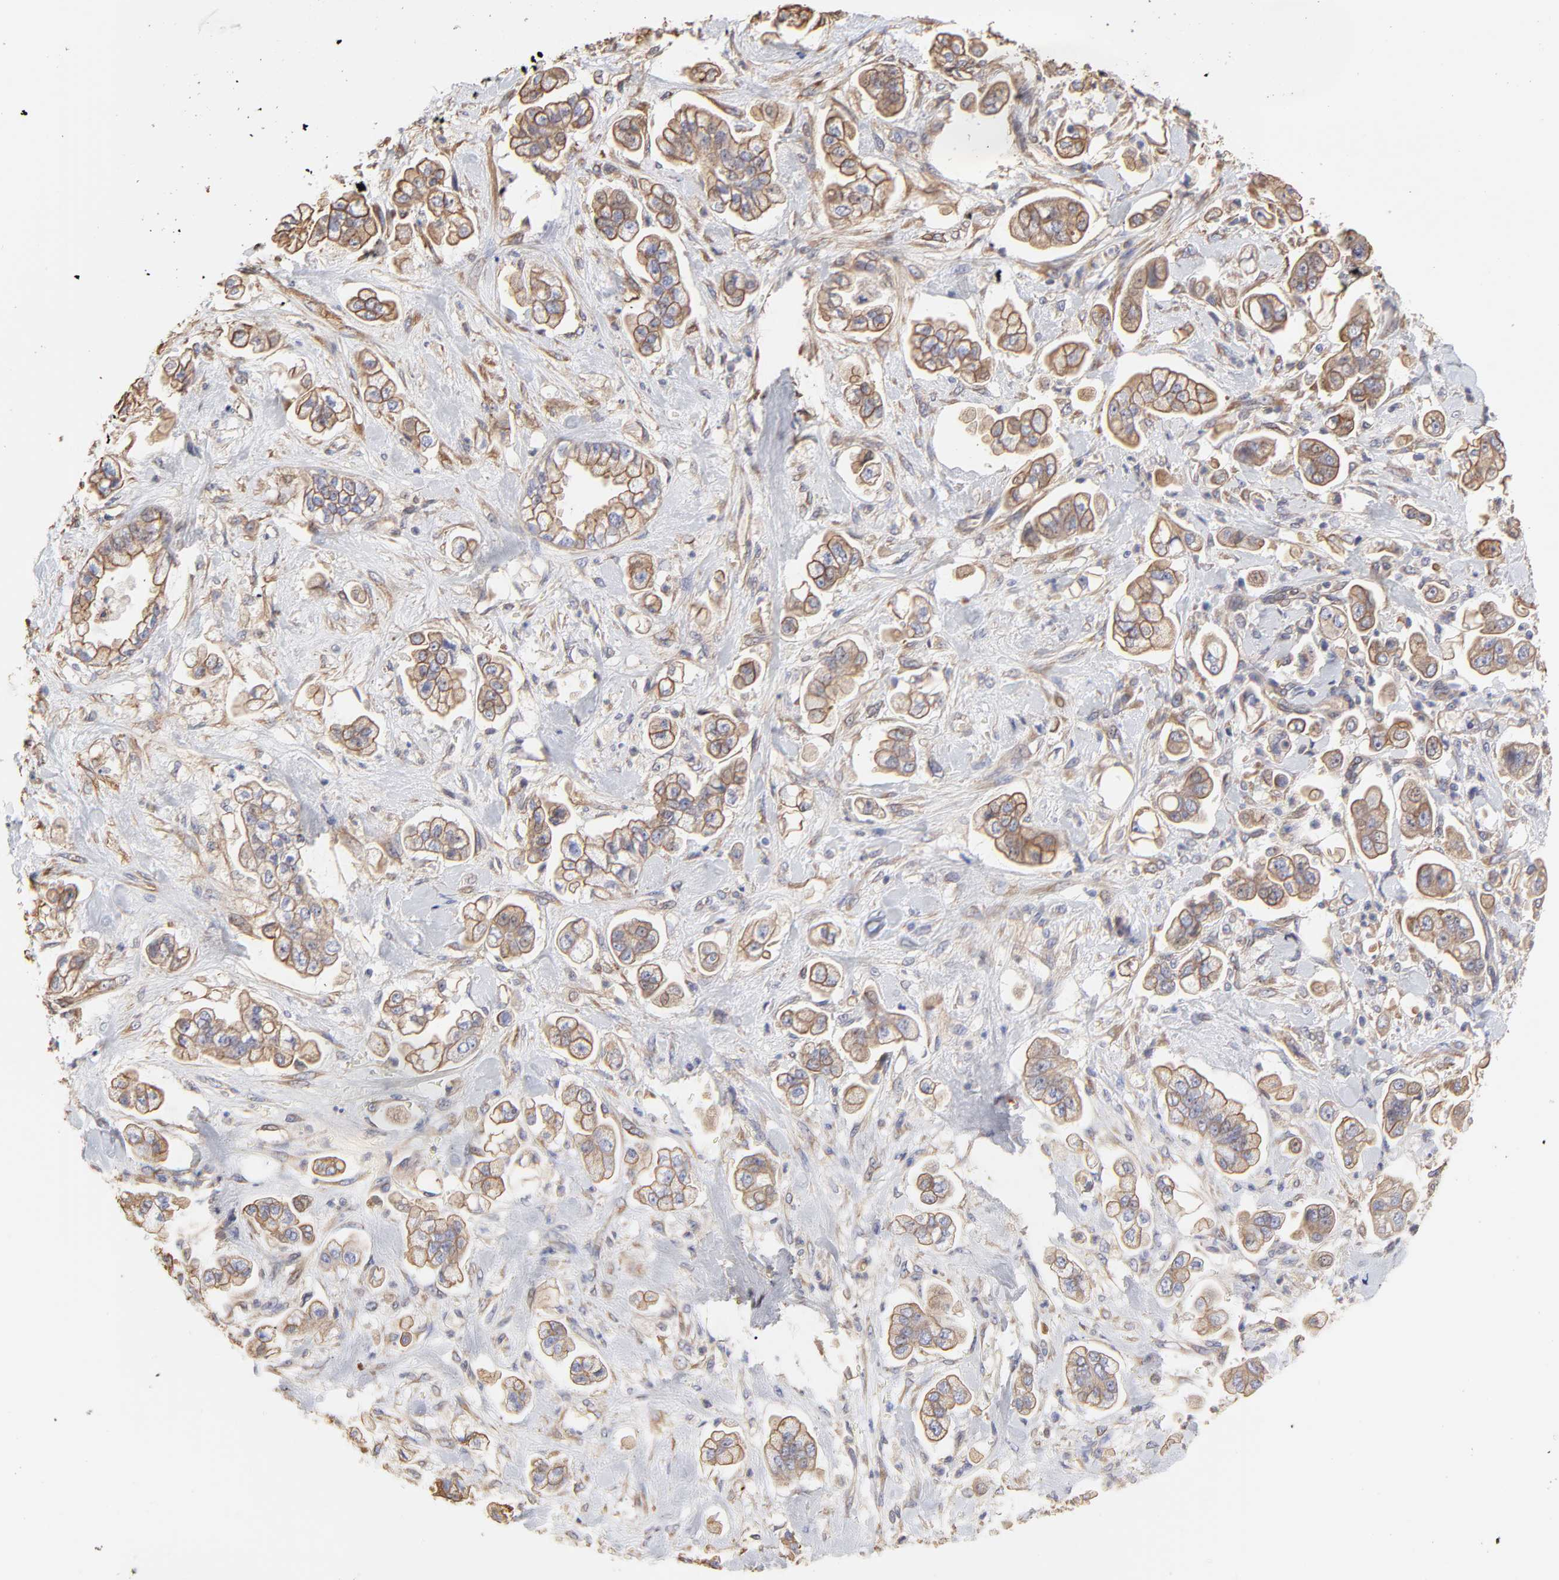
{"staining": {"intensity": "moderate", "quantity": "25%-75%", "location": "cytoplasmic/membranous"}, "tissue": "stomach cancer", "cell_type": "Tumor cells", "image_type": "cancer", "snomed": [{"axis": "morphology", "description": "Adenocarcinoma, NOS"}, {"axis": "topography", "description": "Stomach"}], "caption": "High-power microscopy captured an immunohistochemistry histopathology image of stomach cancer, revealing moderate cytoplasmic/membranous expression in approximately 25%-75% of tumor cells. The protein is shown in brown color, while the nuclei are stained blue.", "gene": "LRCH2", "patient": {"sex": "male", "age": 62}}